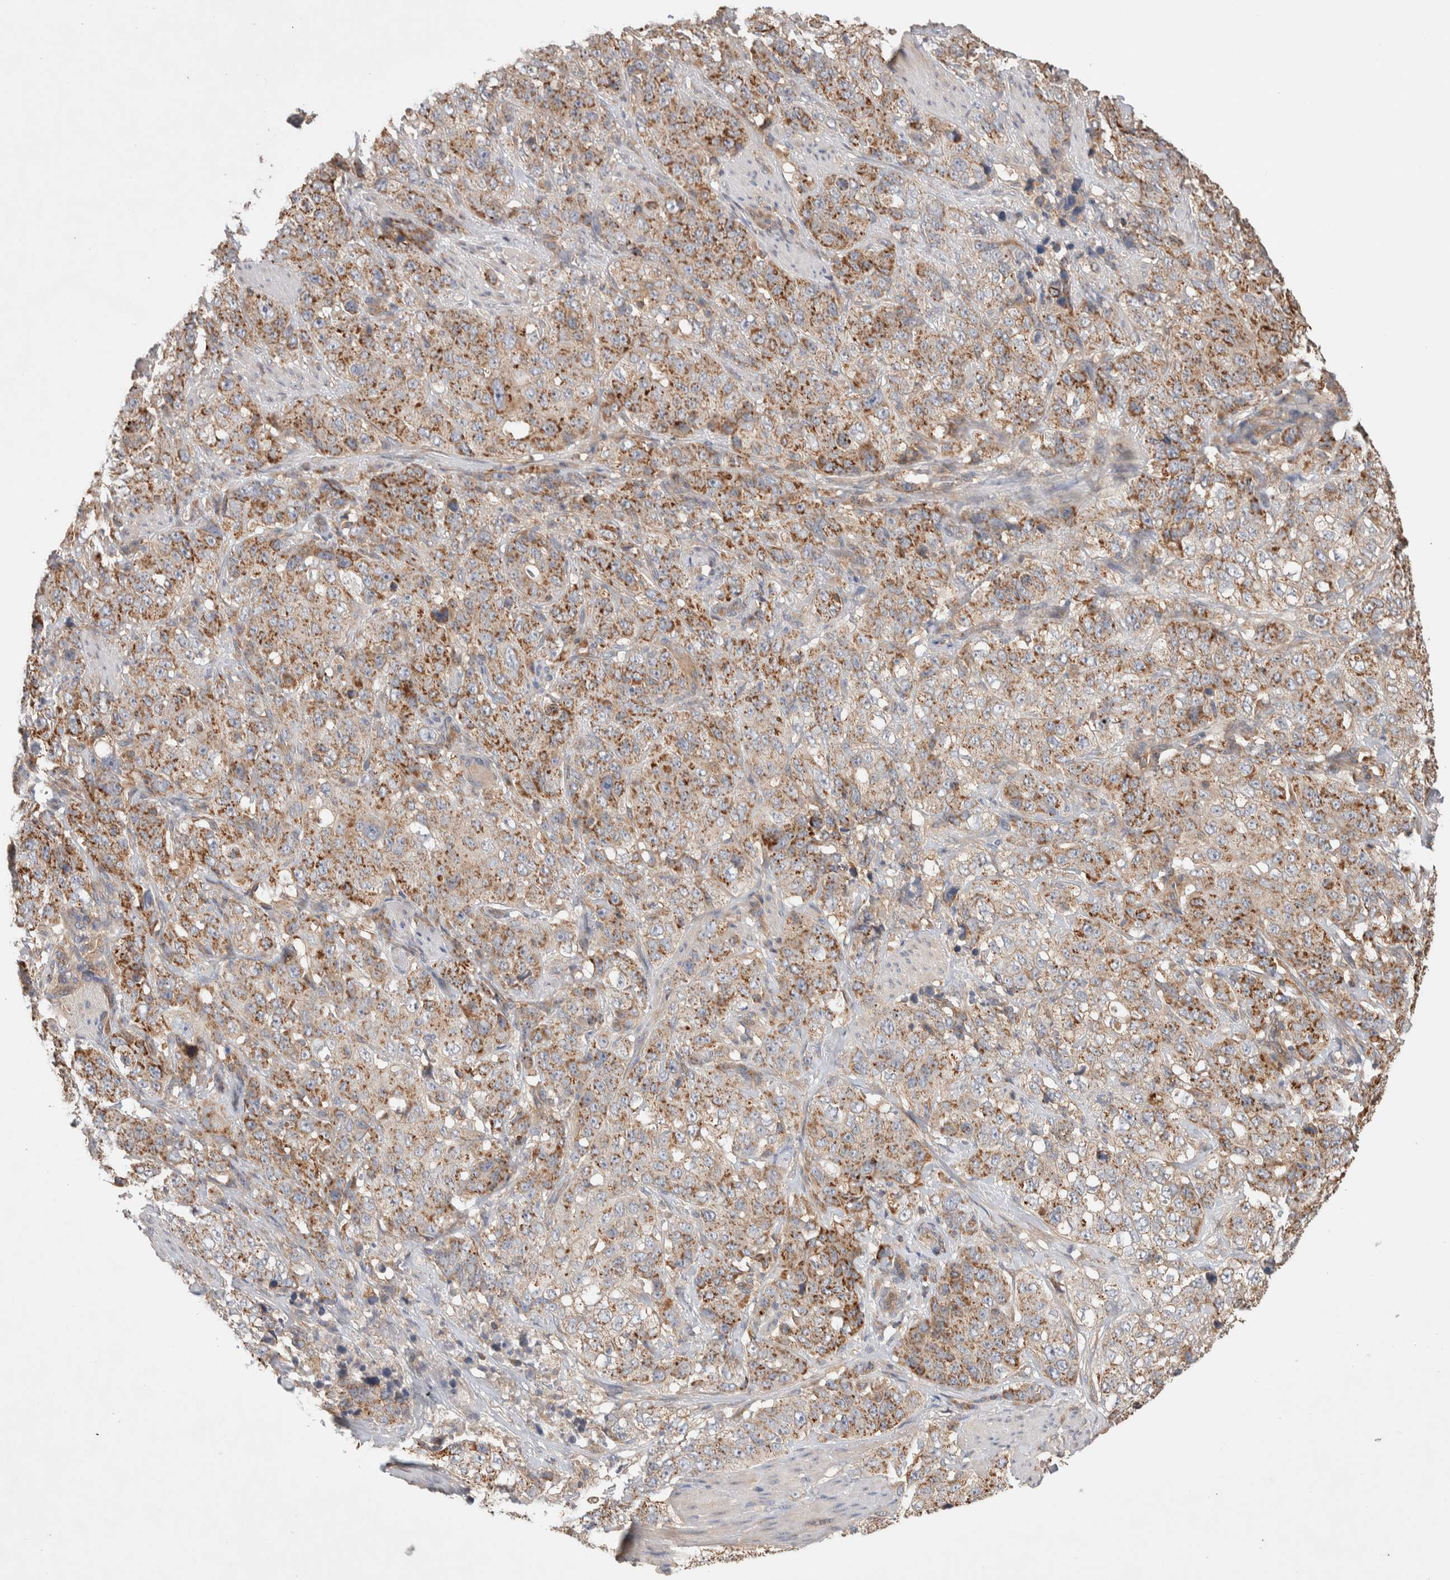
{"staining": {"intensity": "moderate", "quantity": ">75%", "location": "cytoplasmic/membranous"}, "tissue": "stomach cancer", "cell_type": "Tumor cells", "image_type": "cancer", "snomed": [{"axis": "morphology", "description": "Adenocarcinoma, NOS"}, {"axis": "topography", "description": "Stomach"}], "caption": "Adenocarcinoma (stomach) stained with a protein marker displays moderate staining in tumor cells.", "gene": "DEPTOR", "patient": {"sex": "male", "age": 48}}